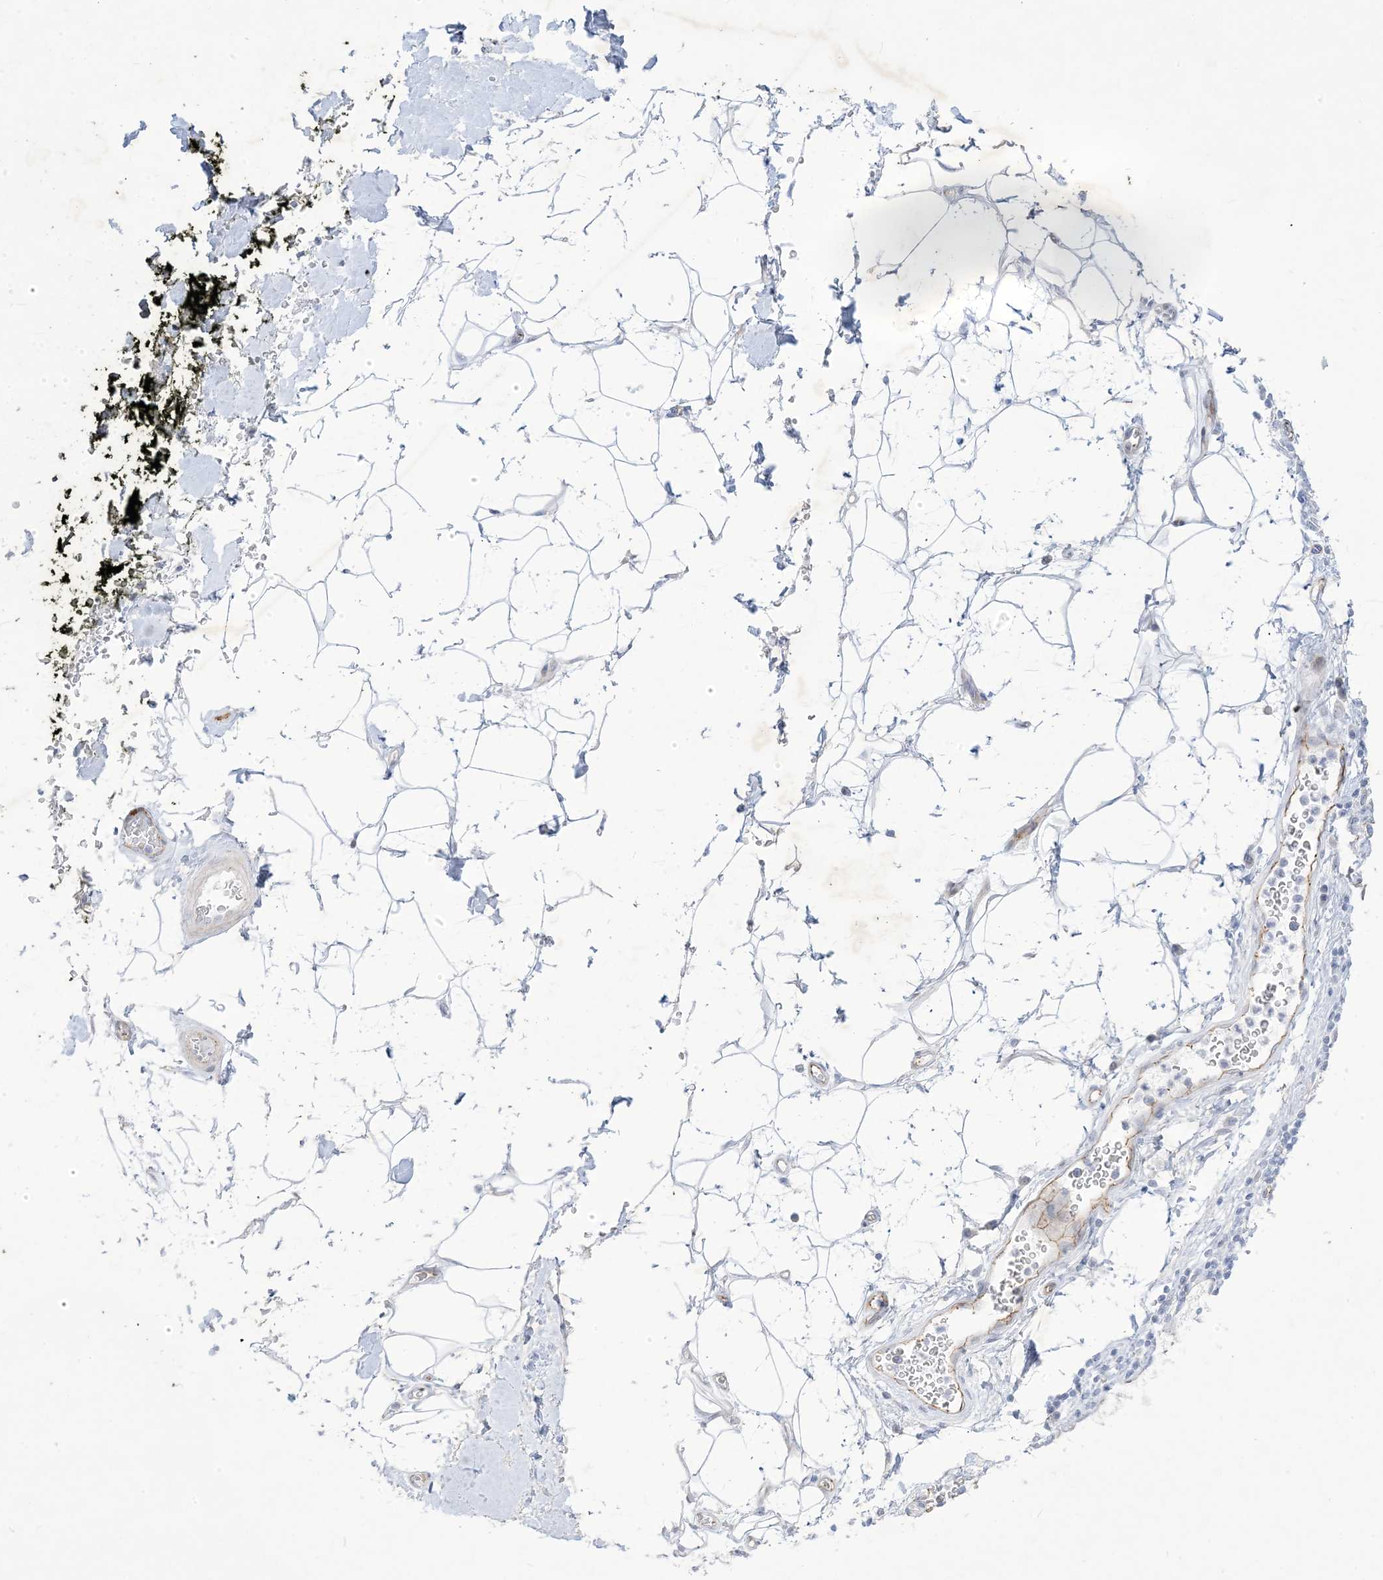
{"staining": {"intensity": "negative", "quantity": "none", "location": "none"}, "tissue": "adipose tissue", "cell_type": "Adipocytes", "image_type": "normal", "snomed": [{"axis": "morphology", "description": "Normal tissue, NOS"}, {"axis": "morphology", "description": "Adenocarcinoma, NOS"}, {"axis": "topography", "description": "Pancreas"}, {"axis": "topography", "description": "Peripheral nerve tissue"}], "caption": "High magnification brightfield microscopy of benign adipose tissue stained with DAB (brown) and counterstained with hematoxylin (blue): adipocytes show no significant positivity. (DAB (3,3'-diaminobenzidine) immunohistochemistry (IHC) visualized using brightfield microscopy, high magnification).", "gene": "B3GNT7", "patient": {"sex": "male", "age": 59}}